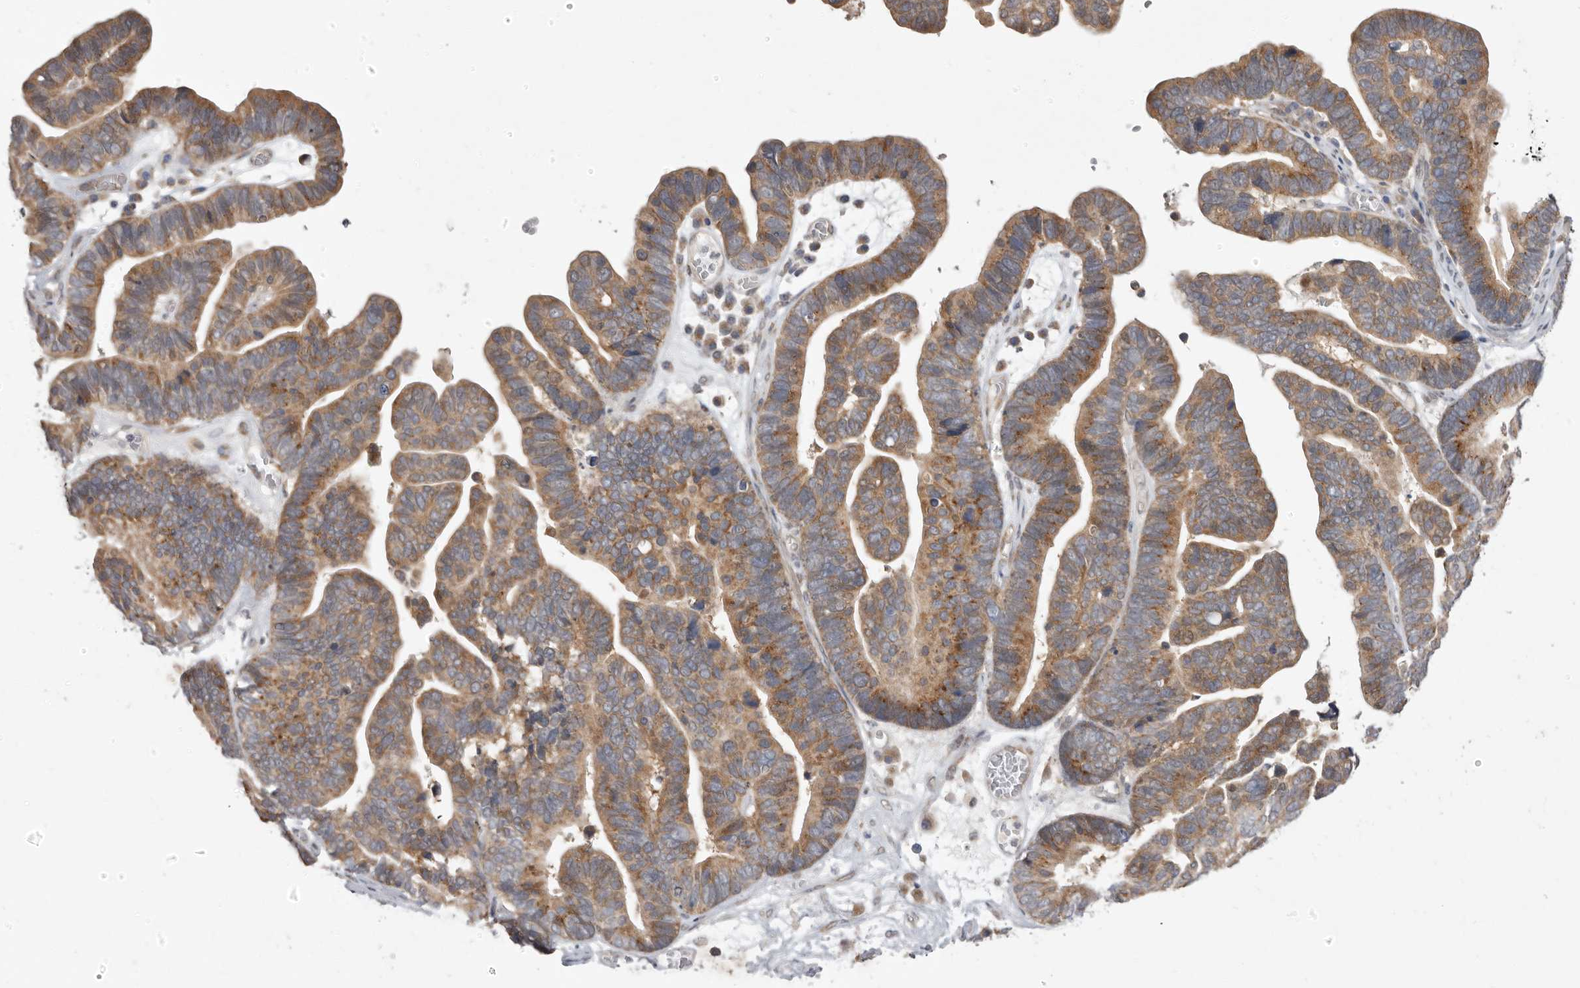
{"staining": {"intensity": "moderate", "quantity": ">75%", "location": "cytoplasmic/membranous"}, "tissue": "ovarian cancer", "cell_type": "Tumor cells", "image_type": "cancer", "snomed": [{"axis": "morphology", "description": "Cystadenocarcinoma, serous, NOS"}, {"axis": "topography", "description": "Ovary"}], "caption": "This photomicrograph displays immunohistochemistry staining of human ovarian serous cystadenocarcinoma, with medium moderate cytoplasmic/membranous positivity in approximately >75% of tumor cells.", "gene": "NSUN4", "patient": {"sex": "female", "age": 56}}